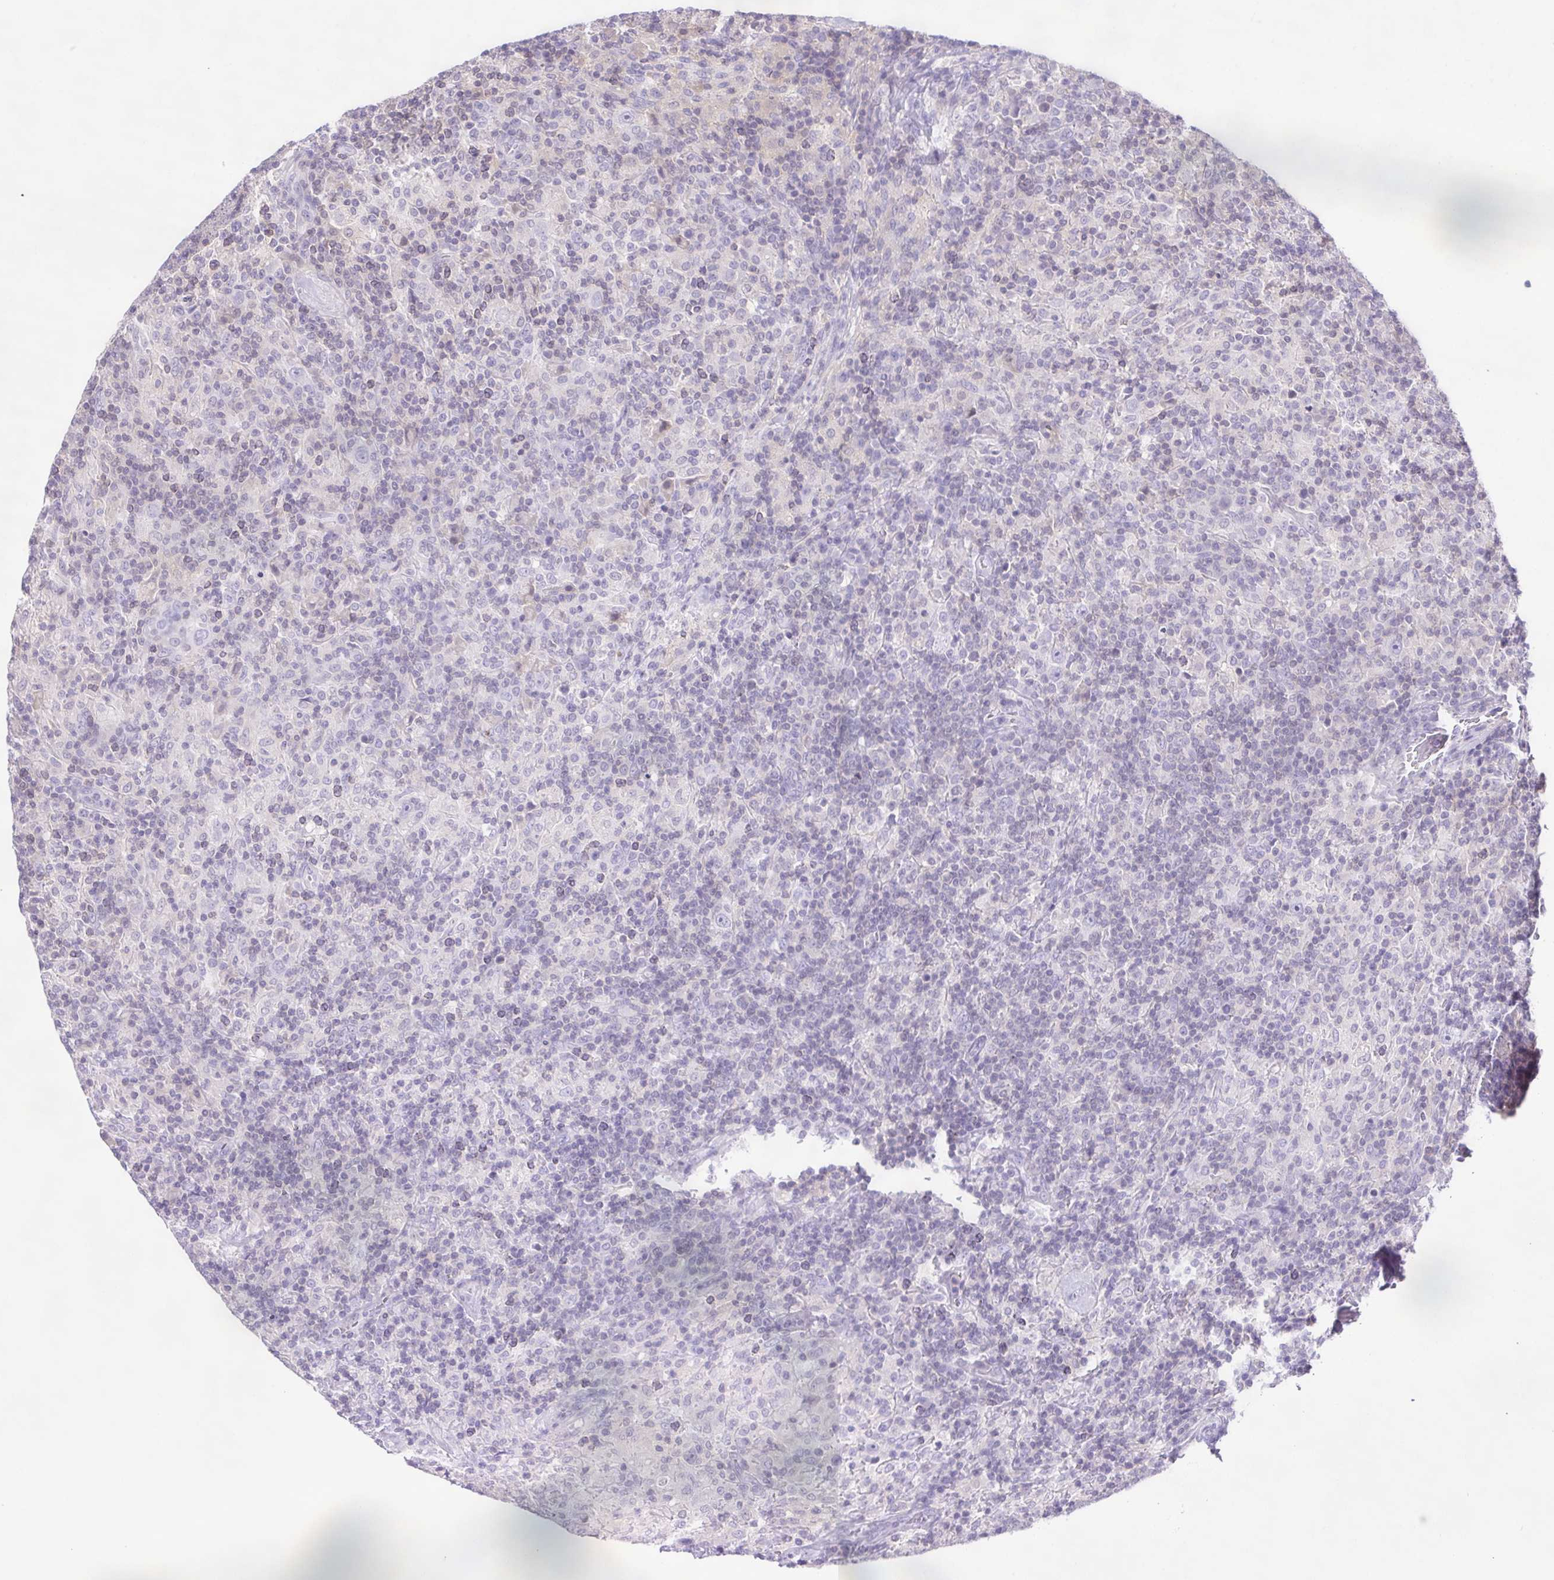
{"staining": {"intensity": "negative", "quantity": "none", "location": "none"}, "tissue": "lymphoma", "cell_type": "Tumor cells", "image_type": "cancer", "snomed": [{"axis": "morphology", "description": "Hodgkin's disease, NOS"}, {"axis": "topography", "description": "Lymph node"}], "caption": "Hodgkin's disease stained for a protein using immunohistochemistry reveals no expression tumor cells.", "gene": "SYNPR", "patient": {"sex": "male", "age": 70}}